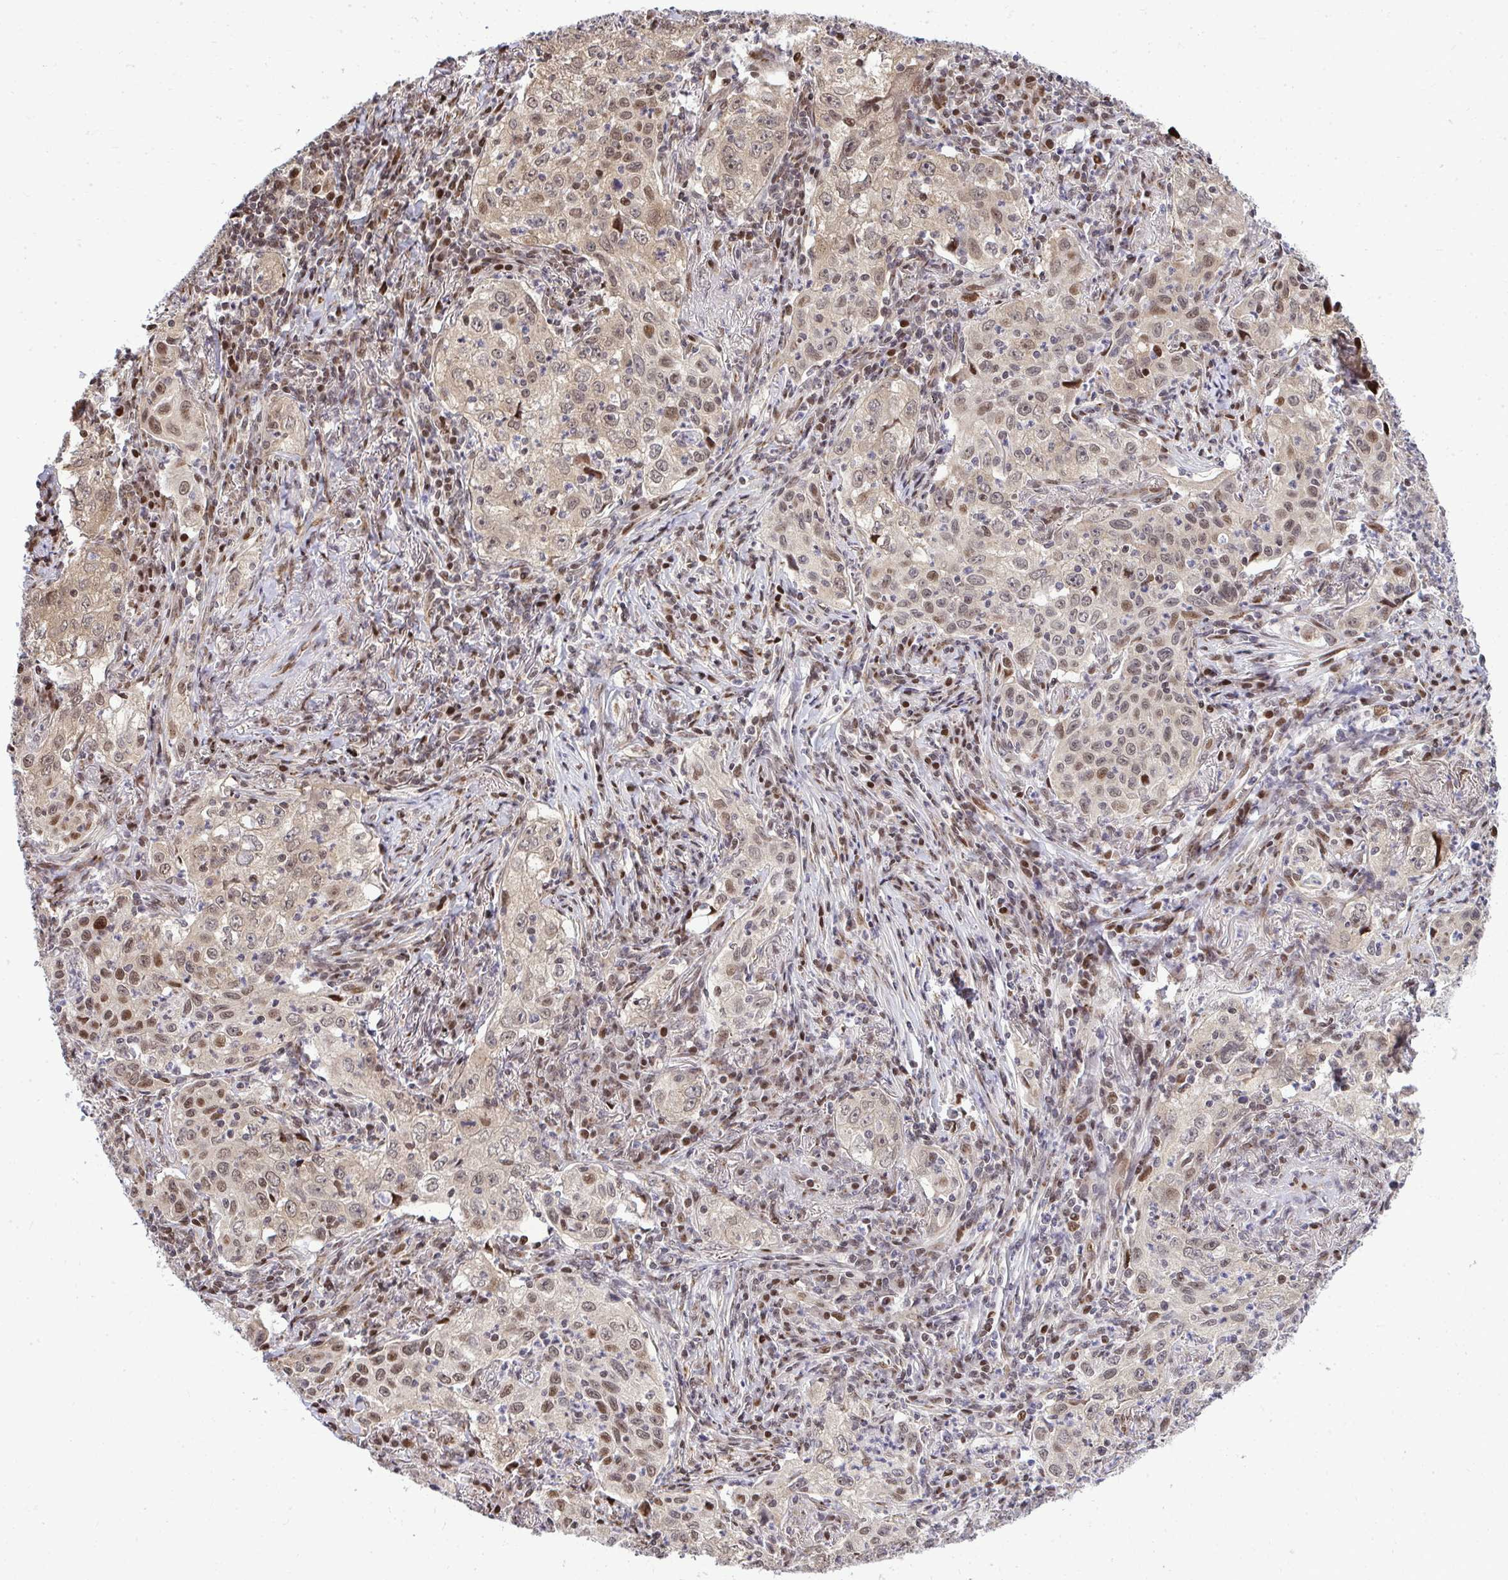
{"staining": {"intensity": "moderate", "quantity": "25%-75%", "location": "nuclear"}, "tissue": "lung cancer", "cell_type": "Tumor cells", "image_type": "cancer", "snomed": [{"axis": "morphology", "description": "Squamous cell carcinoma, NOS"}, {"axis": "topography", "description": "Lung"}], "caption": "Squamous cell carcinoma (lung) tissue displays moderate nuclear positivity in approximately 25%-75% of tumor cells, visualized by immunohistochemistry.", "gene": "PIGY", "patient": {"sex": "male", "age": 71}}